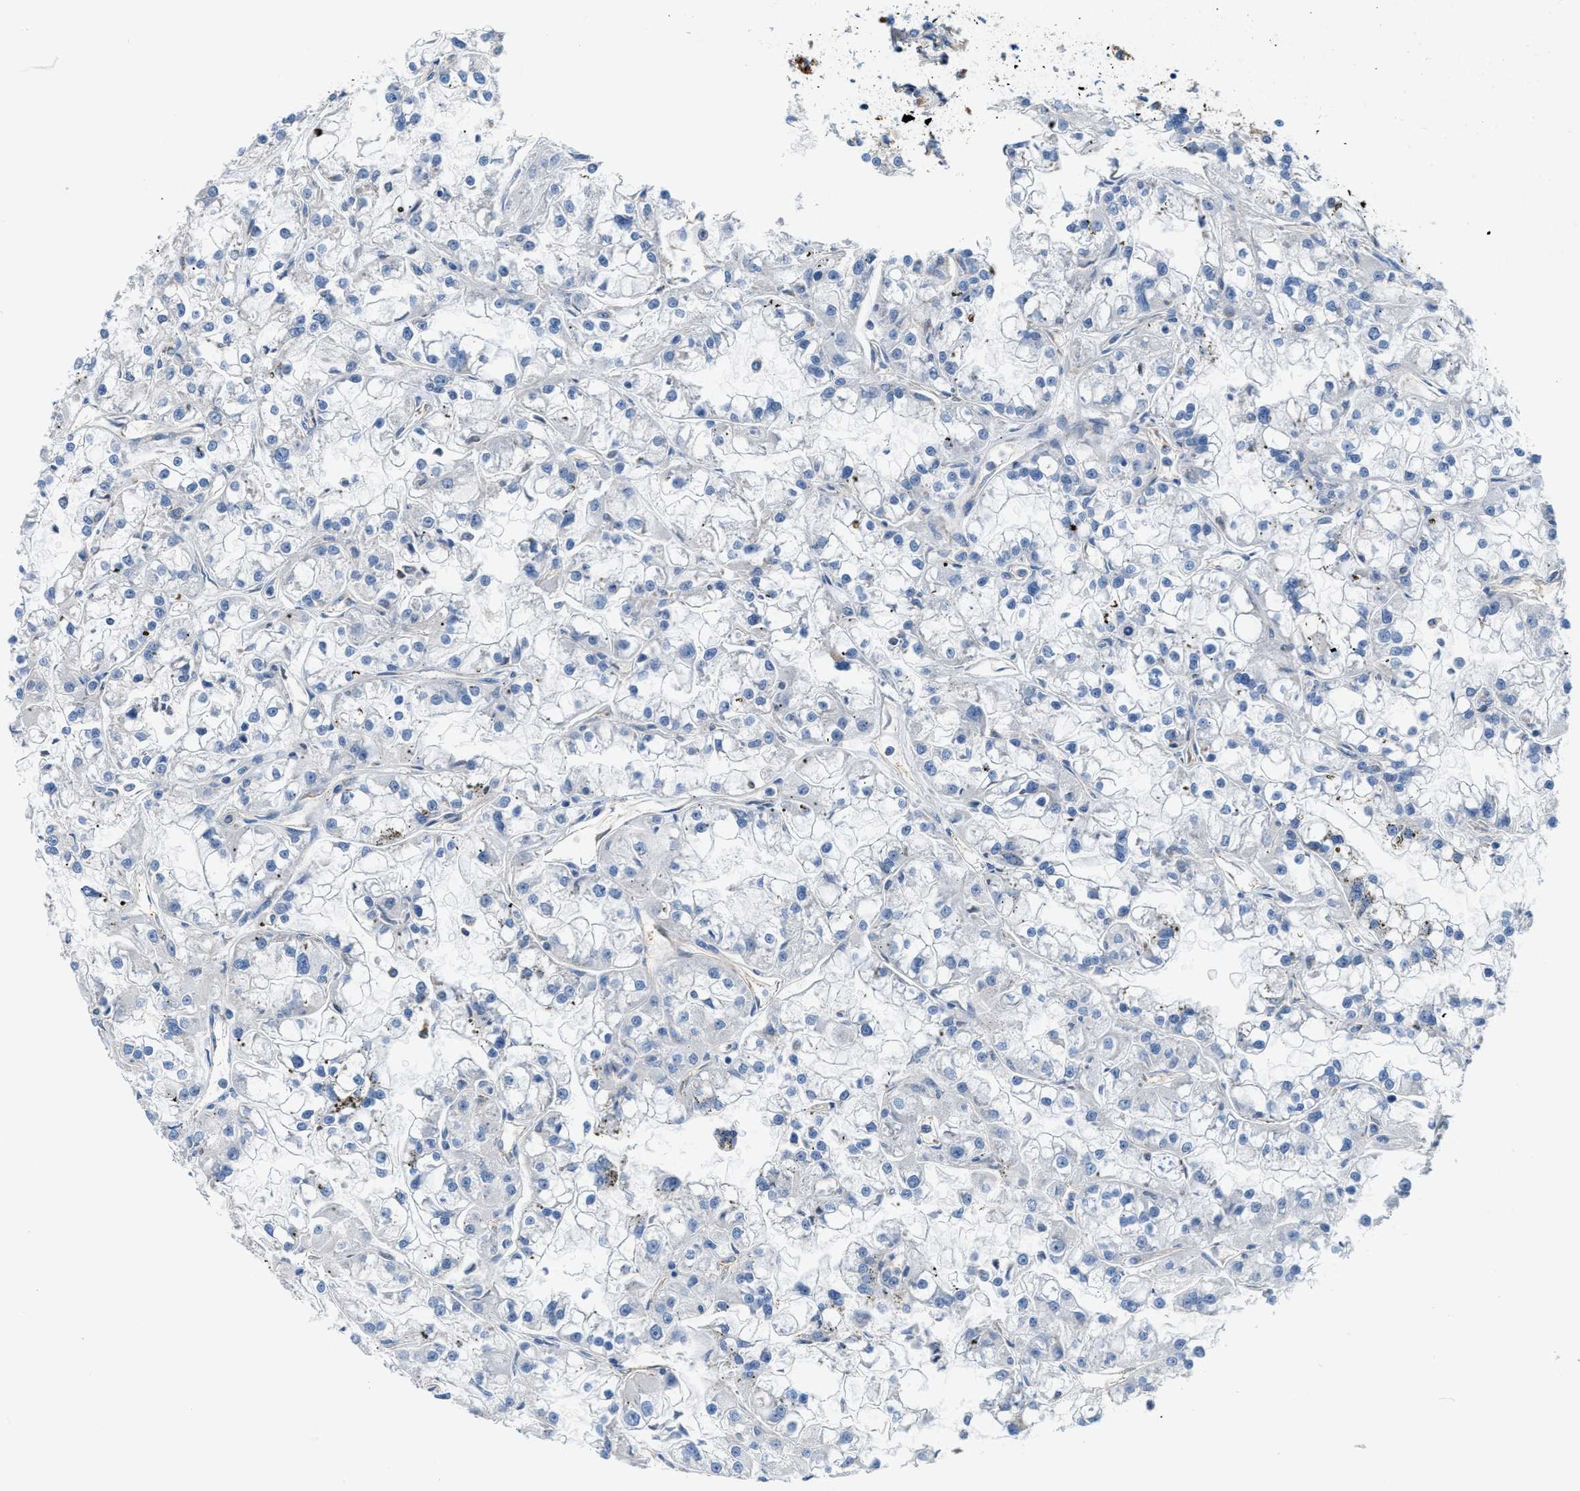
{"staining": {"intensity": "negative", "quantity": "none", "location": "none"}, "tissue": "renal cancer", "cell_type": "Tumor cells", "image_type": "cancer", "snomed": [{"axis": "morphology", "description": "Adenocarcinoma, NOS"}, {"axis": "topography", "description": "Kidney"}], "caption": "High power microscopy histopathology image of an immunohistochemistry (IHC) micrograph of renal adenocarcinoma, revealing no significant staining in tumor cells. Brightfield microscopy of IHC stained with DAB (3,3'-diaminobenzidine) (brown) and hematoxylin (blue), captured at high magnification.", "gene": "JADE1", "patient": {"sex": "female", "age": 52}}